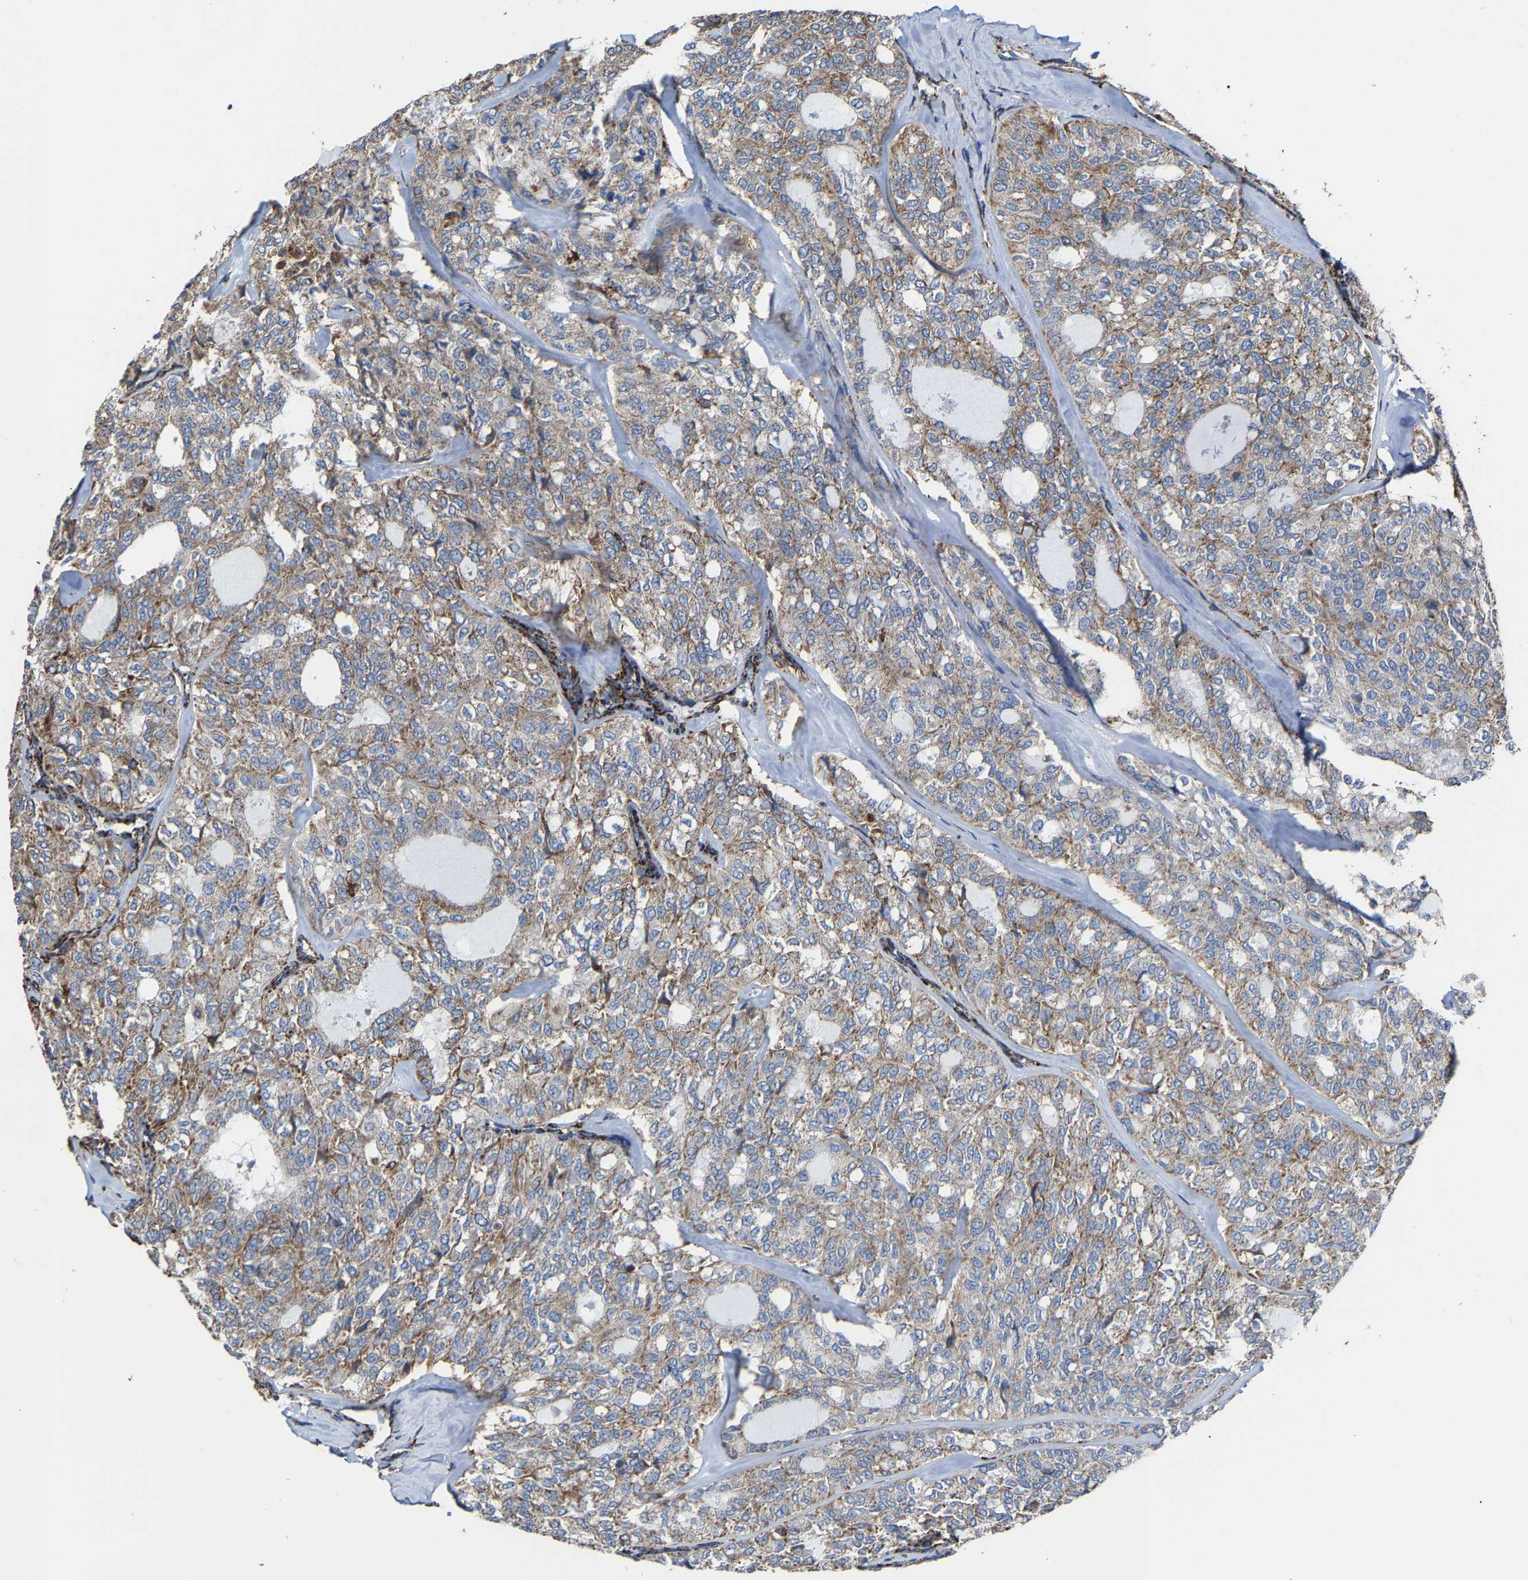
{"staining": {"intensity": "moderate", "quantity": ">75%", "location": "cytoplasmic/membranous"}, "tissue": "thyroid cancer", "cell_type": "Tumor cells", "image_type": "cancer", "snomed": [{"axis": "morphology", "description": "Follicular adenoma carcinoma, NOS"}, {"axis": "topography", "description": "Thyroid gland"}], "caption": "Thyroid cancer was stained to show a protein in brown. There is medium levels of moderate cytoplasmic/membranous staining in approximately >75% of tumor cells.", "gene": "NDUFV3", "patient": {"sex": "male", "age": 75}}